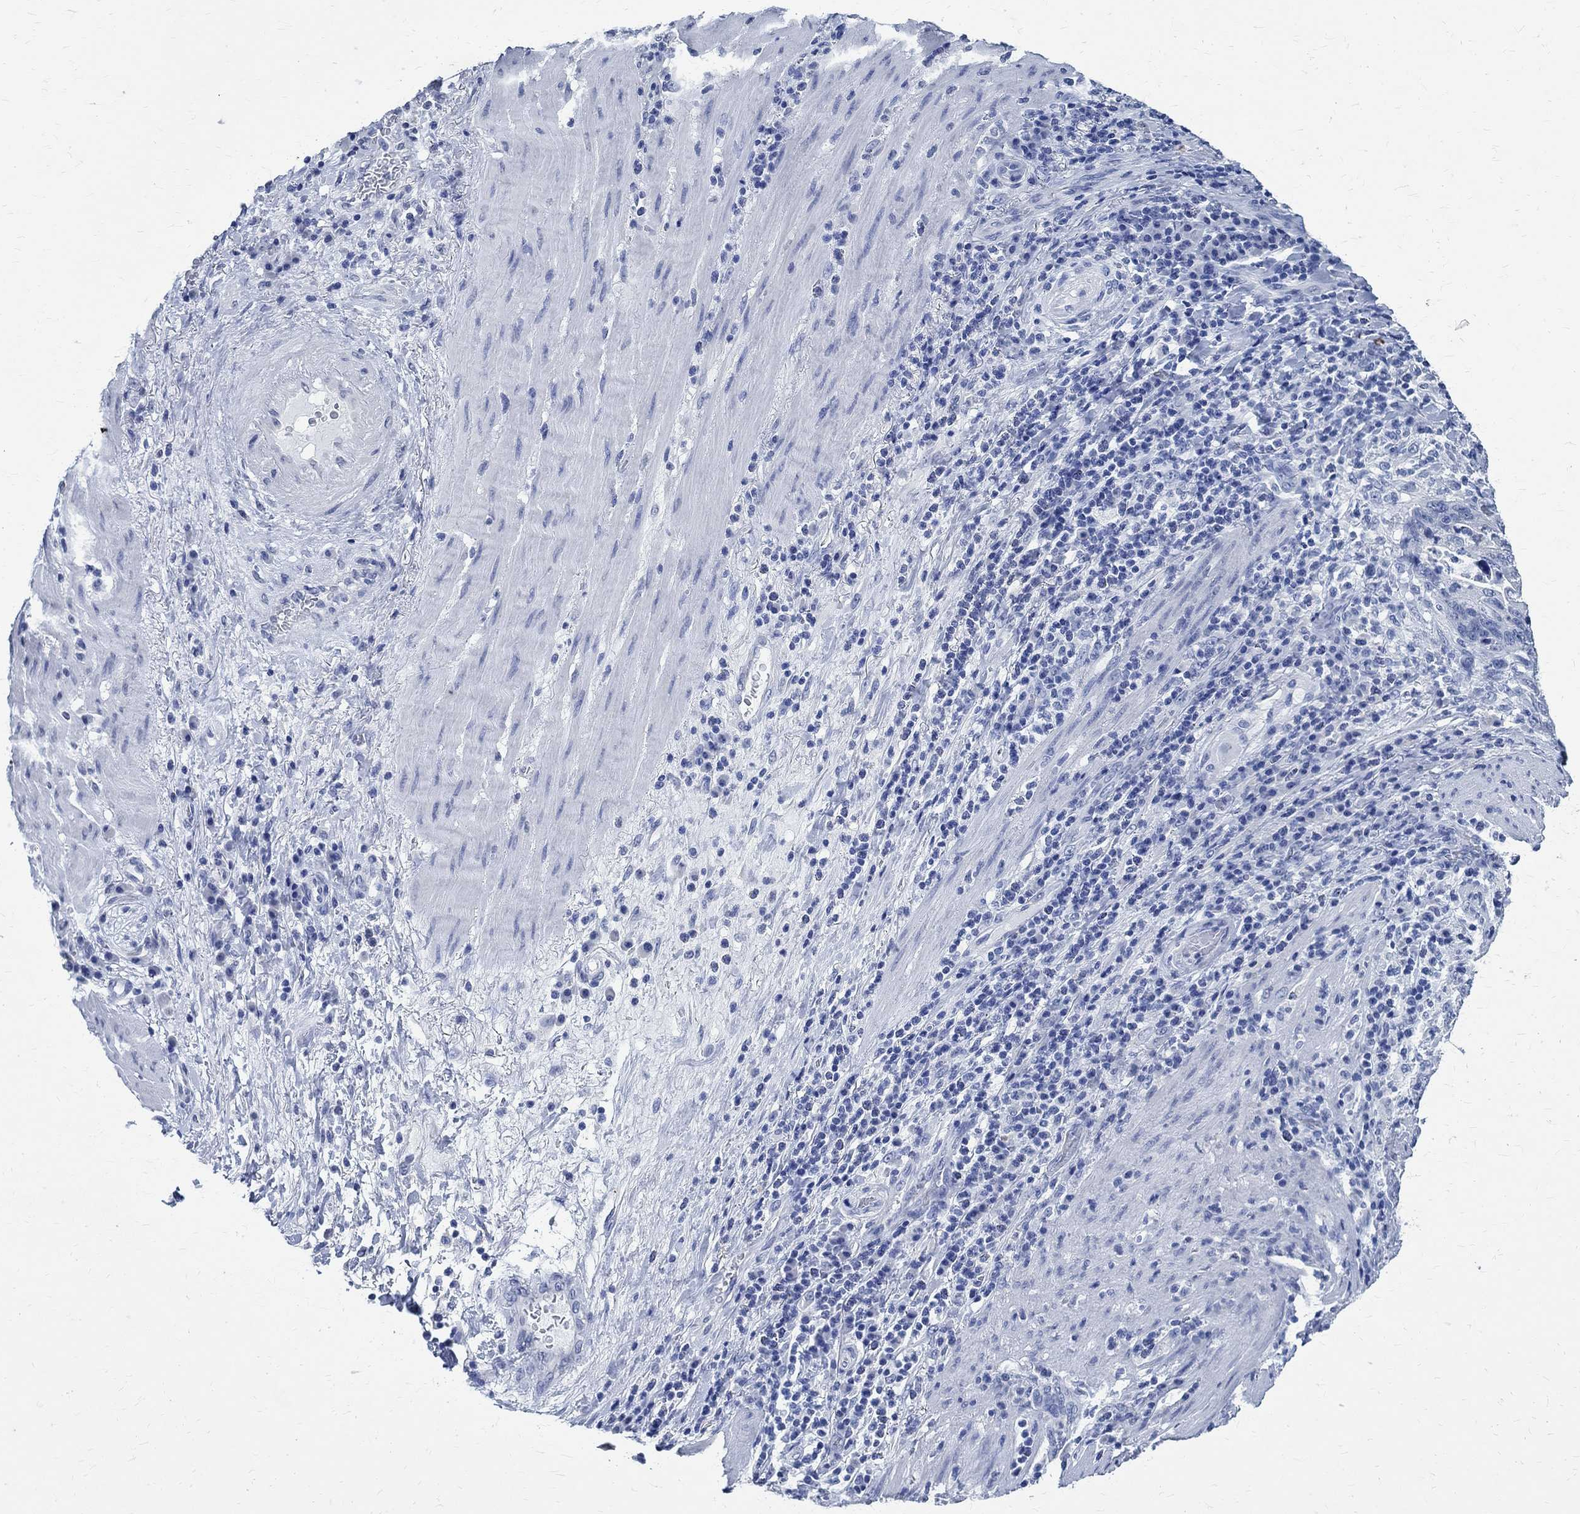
{"staining": {"intensity": "negative", "quantity": "none", "location": "none"}, "tissue": "stomach cancer", "cell_type": "Tumor cells", "image_type": "cancer", "snomed": [{"axis": "morphology", "description": "Adenocarcinoma, NOS"}, {"axis": "topography", "description": "Stomach"}], "caption": "Tumor cells show no significant staining in stomach cancer (adenocarcinoma).", "gene": "TMEM221", "patient": {"sex": "male", "age": 54}}